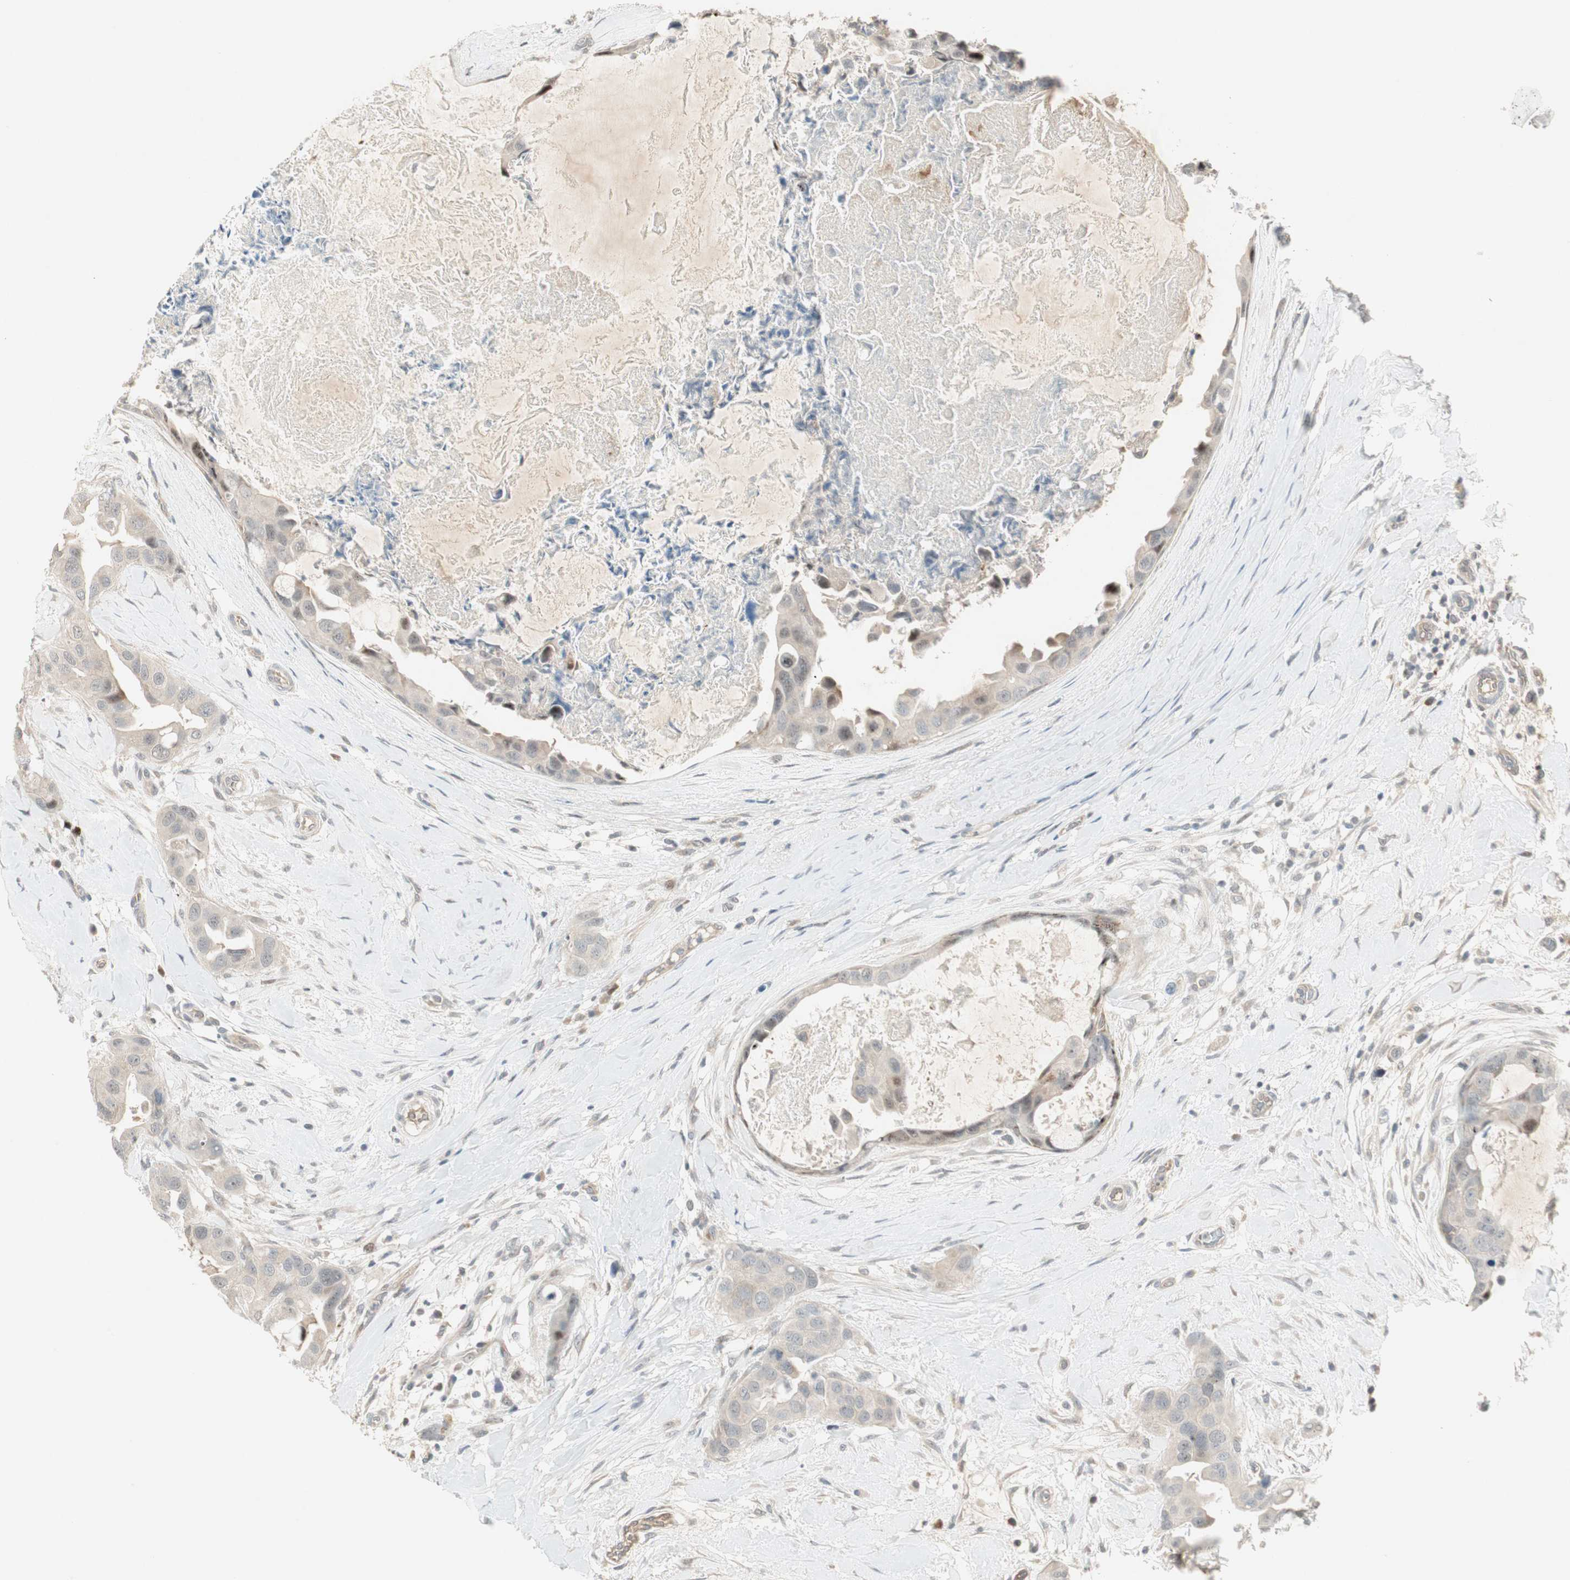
{"staining": {"intensity": "weak", "quantity": "<25%", "location": "nuclear"}, "tissue": "breast cancer", "cell_type": "Tumor cells", "image_type": "cancer", "snomed": [{"axis": "morphology", "description": "Duct carcinoma"}, {"axis": "topography", "description": "Breast"}], "caption": "This is an immunohistochemistry micrograph of human infiltrating ductal carcinoma (breast). There is no staining in tumor cells.", "gene": "ACSL5", "patient": {"sex": "female", "age": 40}}